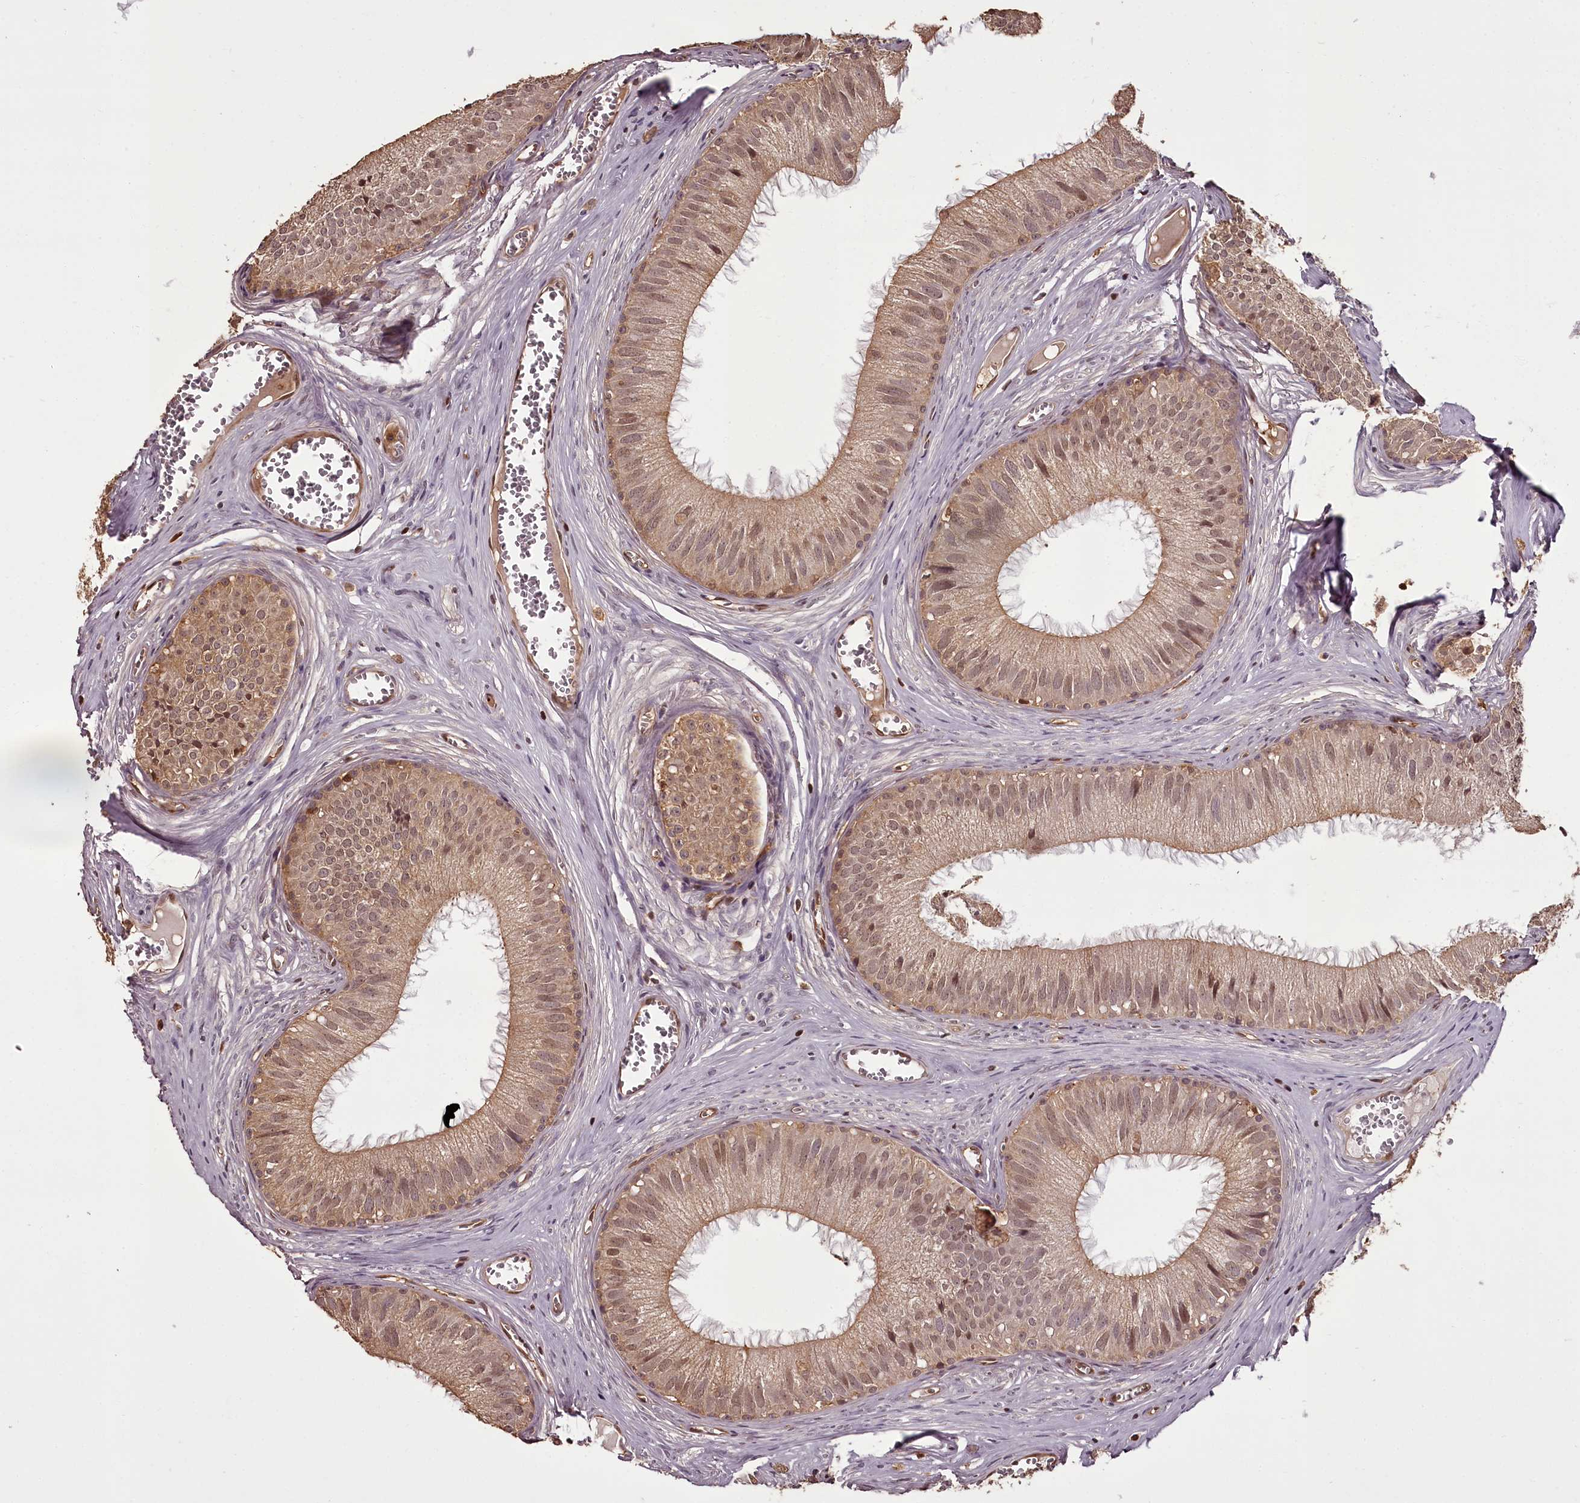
{"staining": {"intensity": "moderate", "quantity": ">75%", "location": "cytoplasmic/membranous,nuclear"}, "tissue": "epididymis", "cell_type": "Glandular cells", "image_type": "normal", "snomed": [{"axis": "morphology", "description": "Normal tissue, NOS"}, {"axis": "topography", "description": "Epididymis"}], "caption": "IHC image of normal epididymis: human epididymis stained using immunohistochemistry (IHC) shows medium levels of moderate protein expression localized specifically in the cytoplasmic/membranous,nuclear of glandular cells, appearing as a cytoplasmic/membranous,nuclear brown color.", "gene": "NPRL2", "patient": {"sex": "male", "age": 36}}